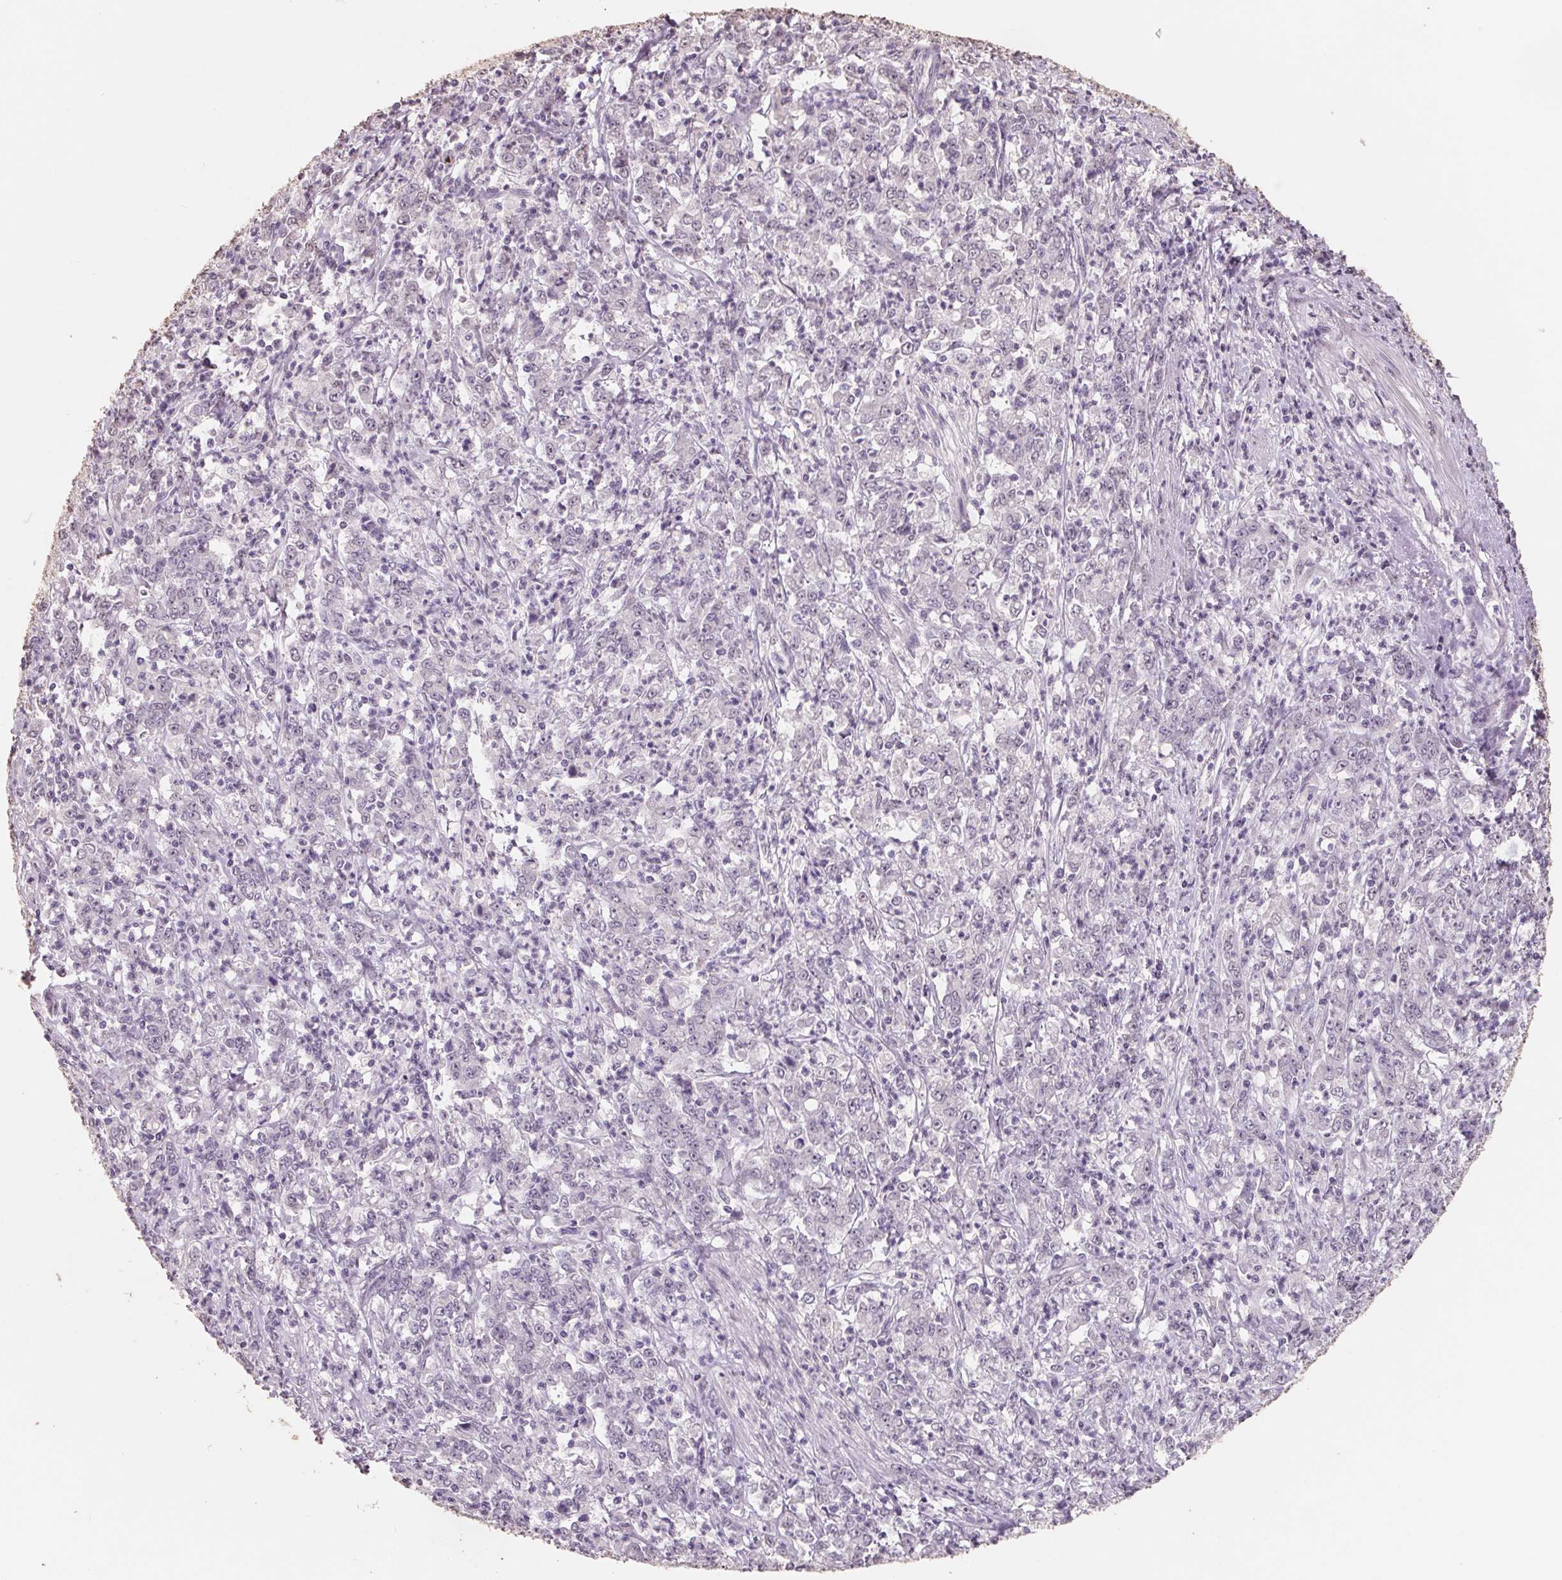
{"staining": {"intensity": "negative", "quantity": "none", "location": "none"}, "tissue": "stomach cancer", "cell_type": "Tumor cells", "image_type": "cancer", "snomed": [{"axis": "morphology", "description": "Adenocarcinoma, NOS"}, {"axis": "topography", "description": "Stomach, lower"}], "caption": "The micrograph displays no staining of tumor cells in adenocarcinoma (stomach). (Immunohistochemistry, brightfield microscopy, high magnification).", "gene": "FTCD", "patient": {"sex": "female", "age": 71}}